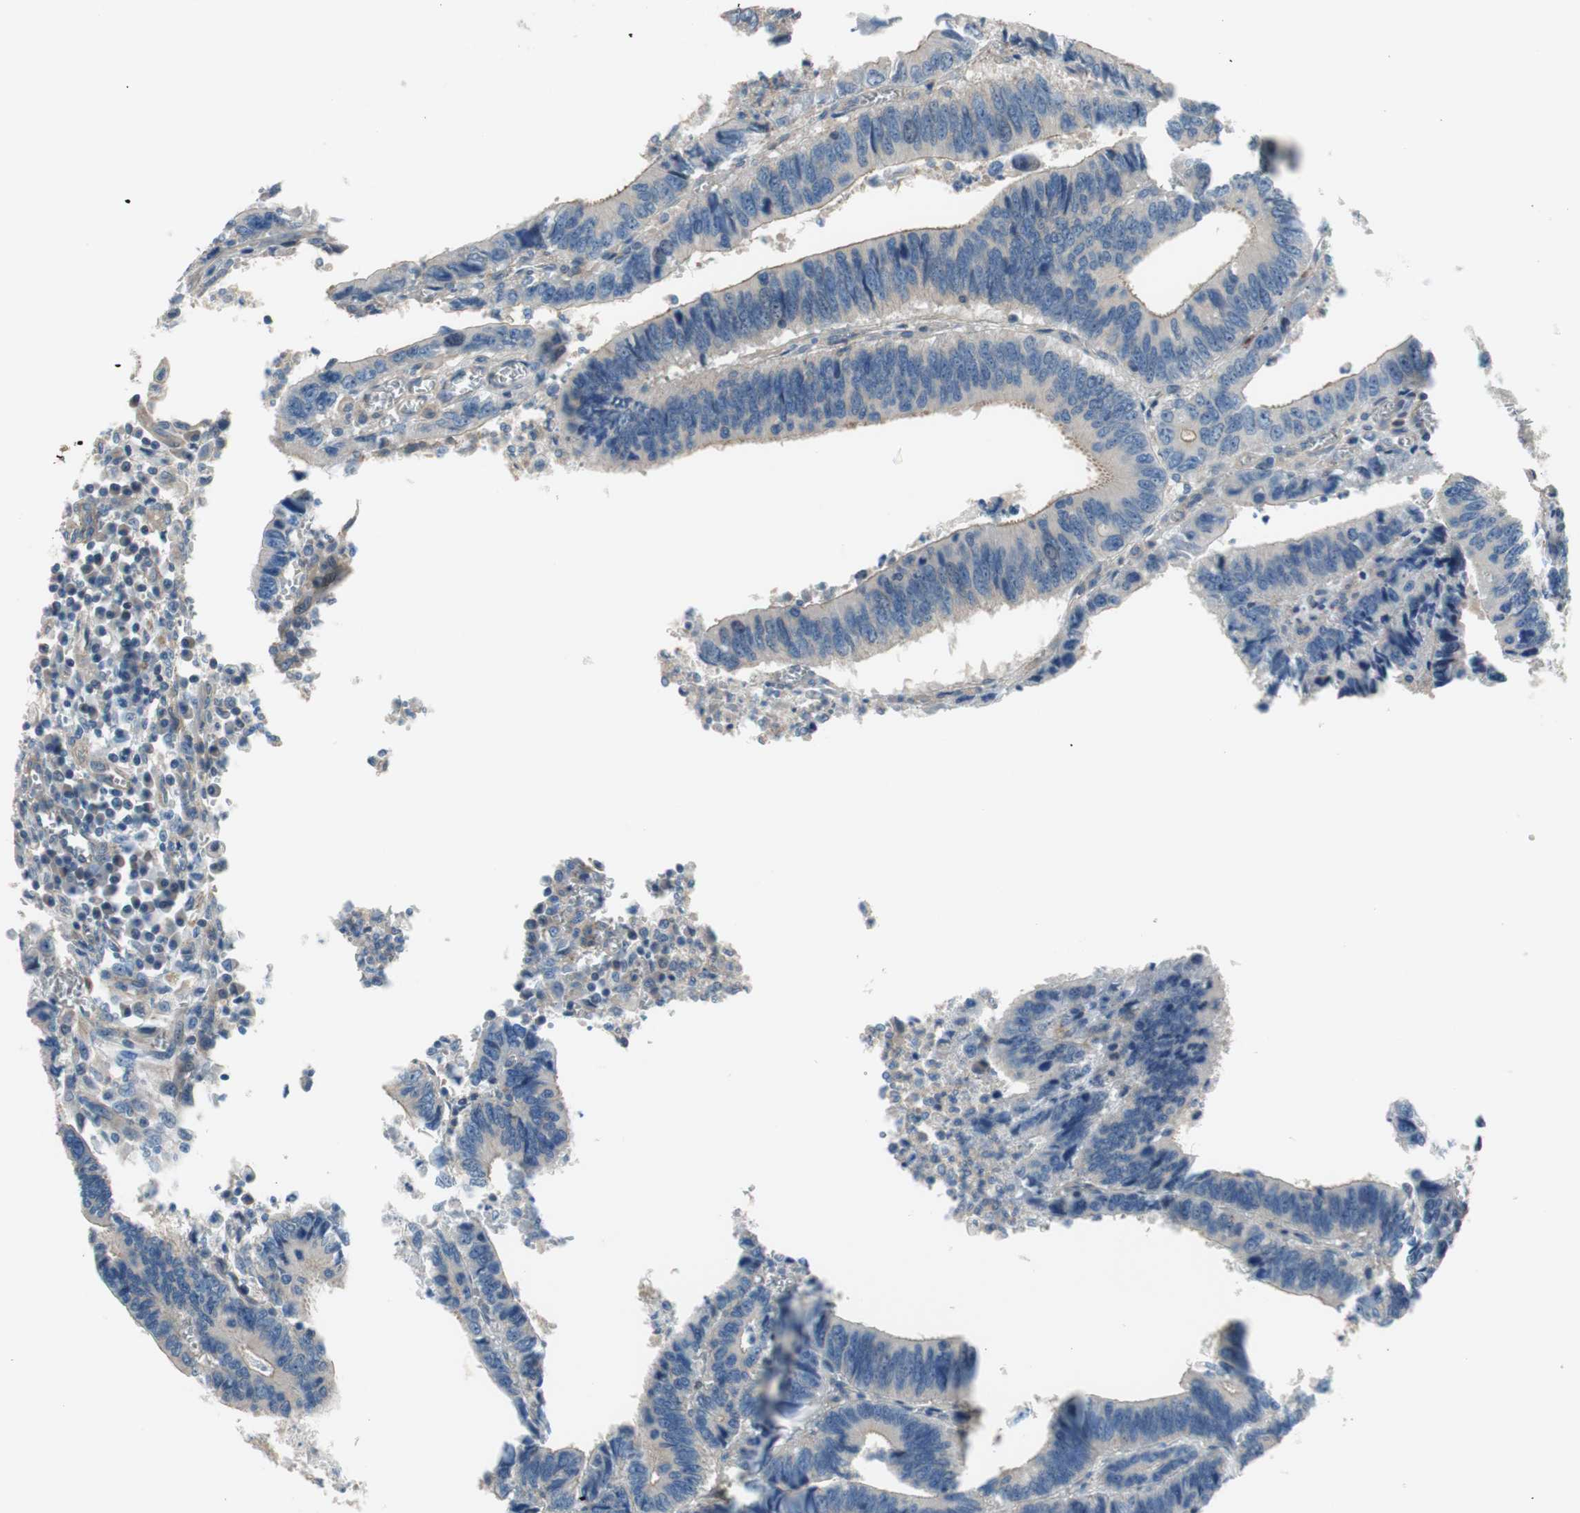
{"staining": {"intensity": "weak", "quantity": ">75%", "location": "cytoplasmic/membranous"}, "tissue": "colorectal cancer", "cell_type": "Tumor cells", "image_type": "cancer", "snomed": [{"axis": "morphology", "description": "Adenocarcinoma, NOS"}, {"axis": "topography", "description": "Colon"}], "caption": "IHC (DAB (3,3'-diaminobenzidine)) staining of colorectal cancer reveals weak cytoplasmic/membranous protein staining in about >75% of tumor cells. (DAB (3,3'-diaminobenzidine) IHC, brown staining for protein, blue staining for nuclei).", "gene": "CALML3", "patient": {"sex": "male", "age": 72}}